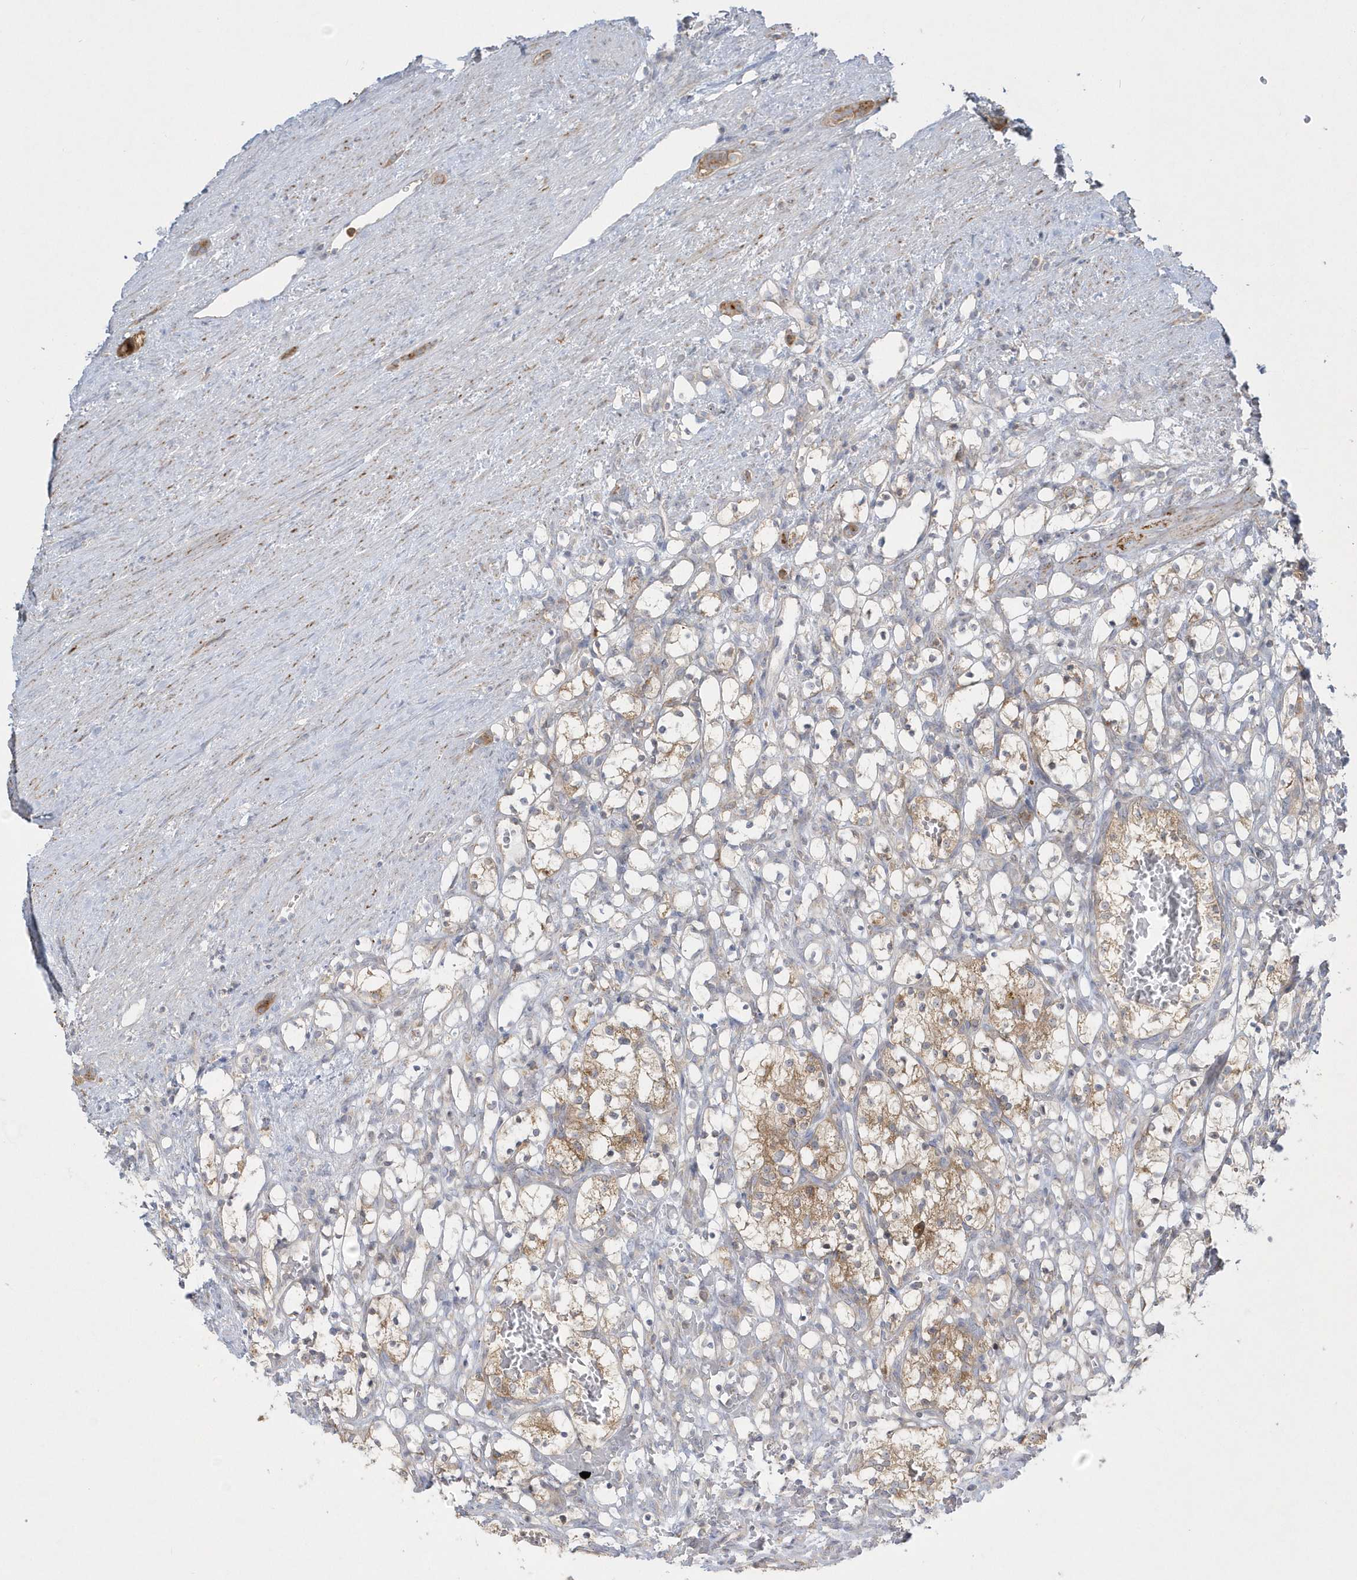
{"staining": {"intensity": "moderate", "quantity": "25%-75%", "location": "cytoplasmic/membranous"}, "tissue": "renal cancer", "cell_type": "Tumor cells", "image_type": "cancer", "snomed": [{"axis": "morphology", "description": "Adenocarcinoma, NOS"}, {"axis": "topography", "description": "Kidney"}], "caption": "IHC staining of renal adenocarcinoma, which reveals medium levels of moderate cytoplasmic/membranous positivity in approximately 25%-75% of tumor cells indicating moderate cytoplasmic/membranous protein expression. The staining was performed using DAB (3,3'-diaminobenzidine) (brown) for protein detection and nuclei were counterstained in hematoxylin (blue).", "gene": "DNAJC18", "patient": {"sex": "female", "age": 69}}